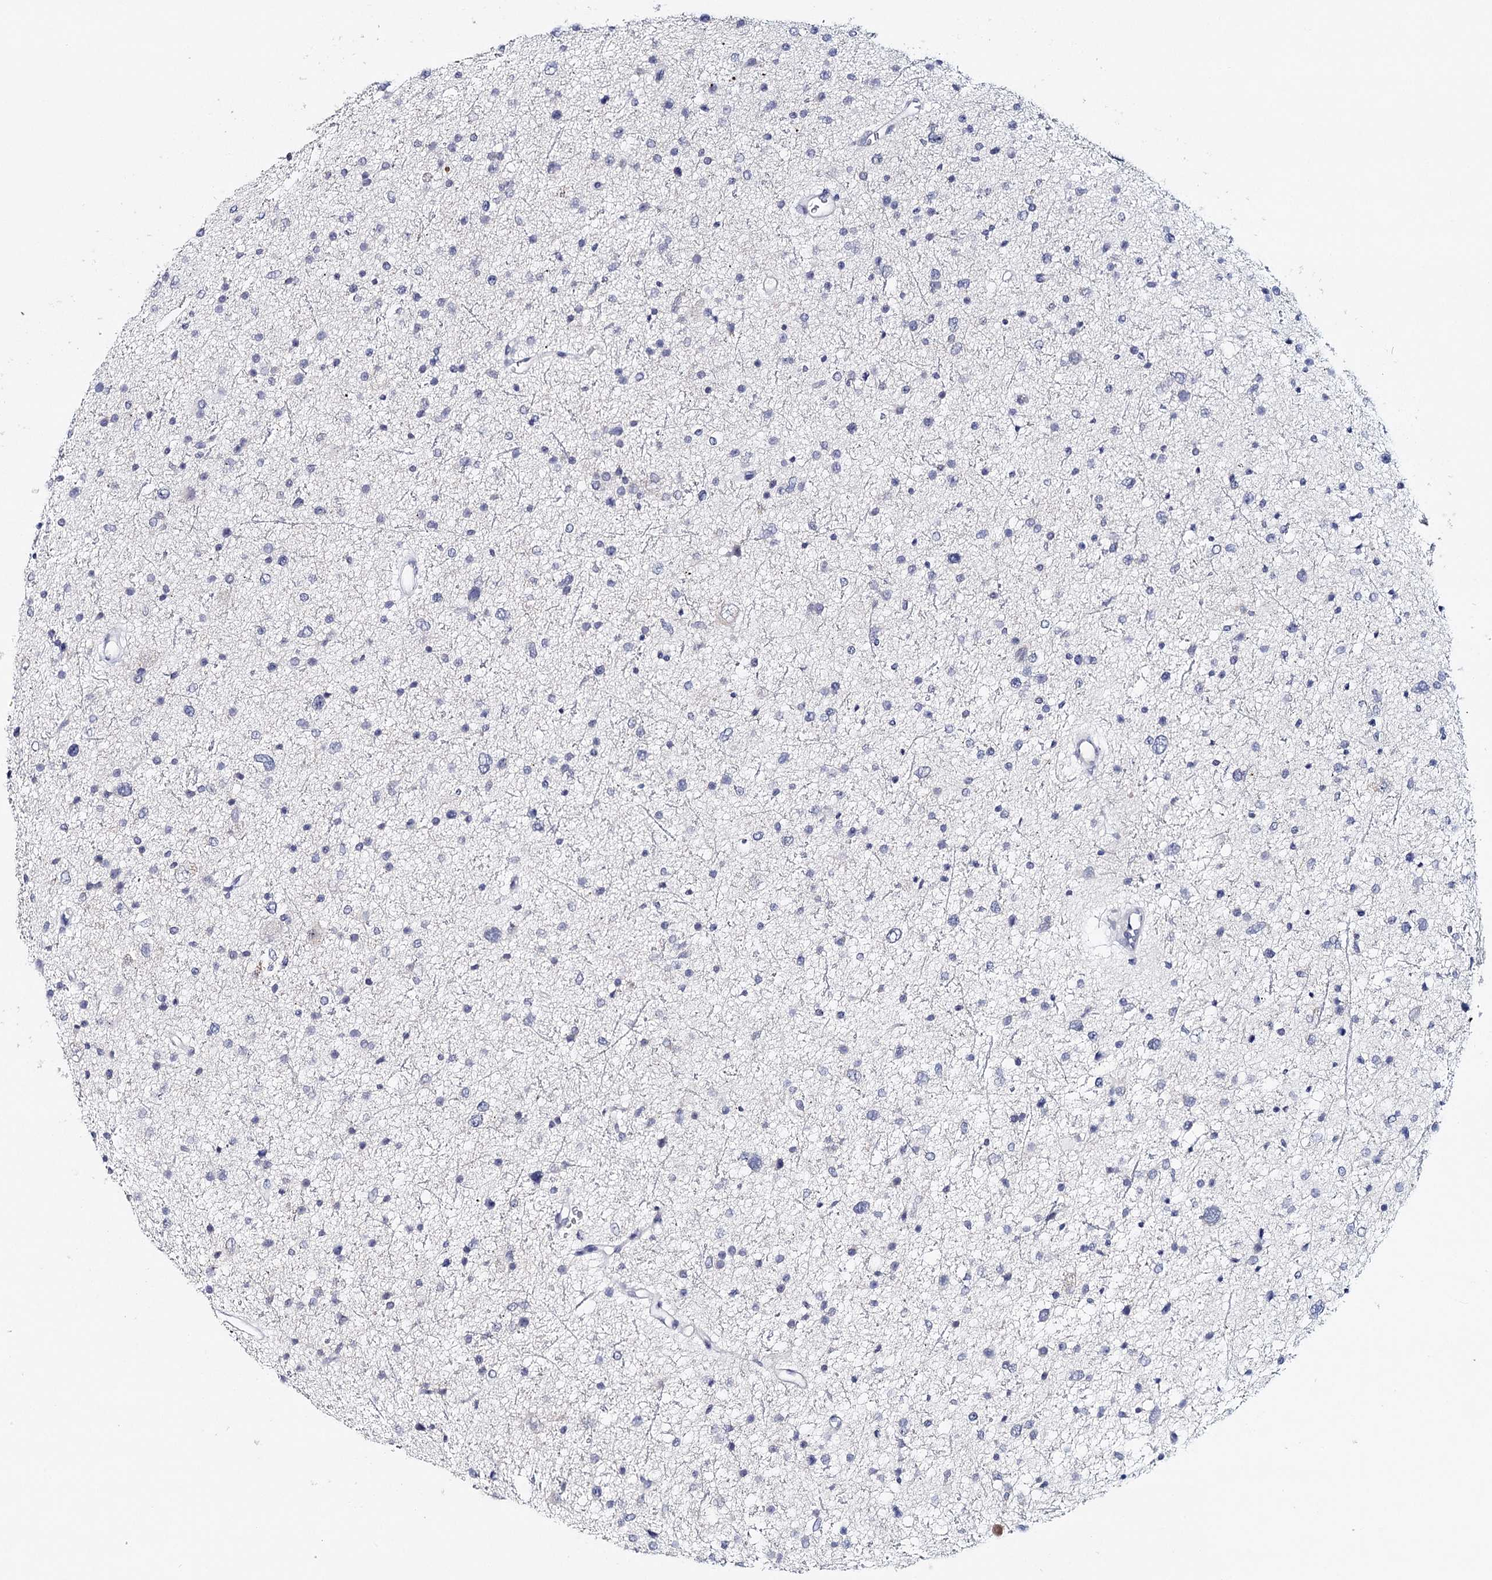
{"staining": {"intensity": "negative", "quantity": "none", "location": "none"}, "tissue": "glioma", "cell_type": "Tumor cells", "image_type": "cancer", "snomed": [{"axis": "morphology", "description": "Glioma, malignant, Low grade"}, {"axis": "topography", "description": "Brain"}], "caption": "Photomicrograph shows no protein positivity in tumor cells of glioma tissue. (DAB (3,3'-diaminobenzidine) immunohistochemistry visualized using brightfield microscopy, high magnification).", "gene": "HSPA4L", "patient": {"sex": "female", "age": 37}}